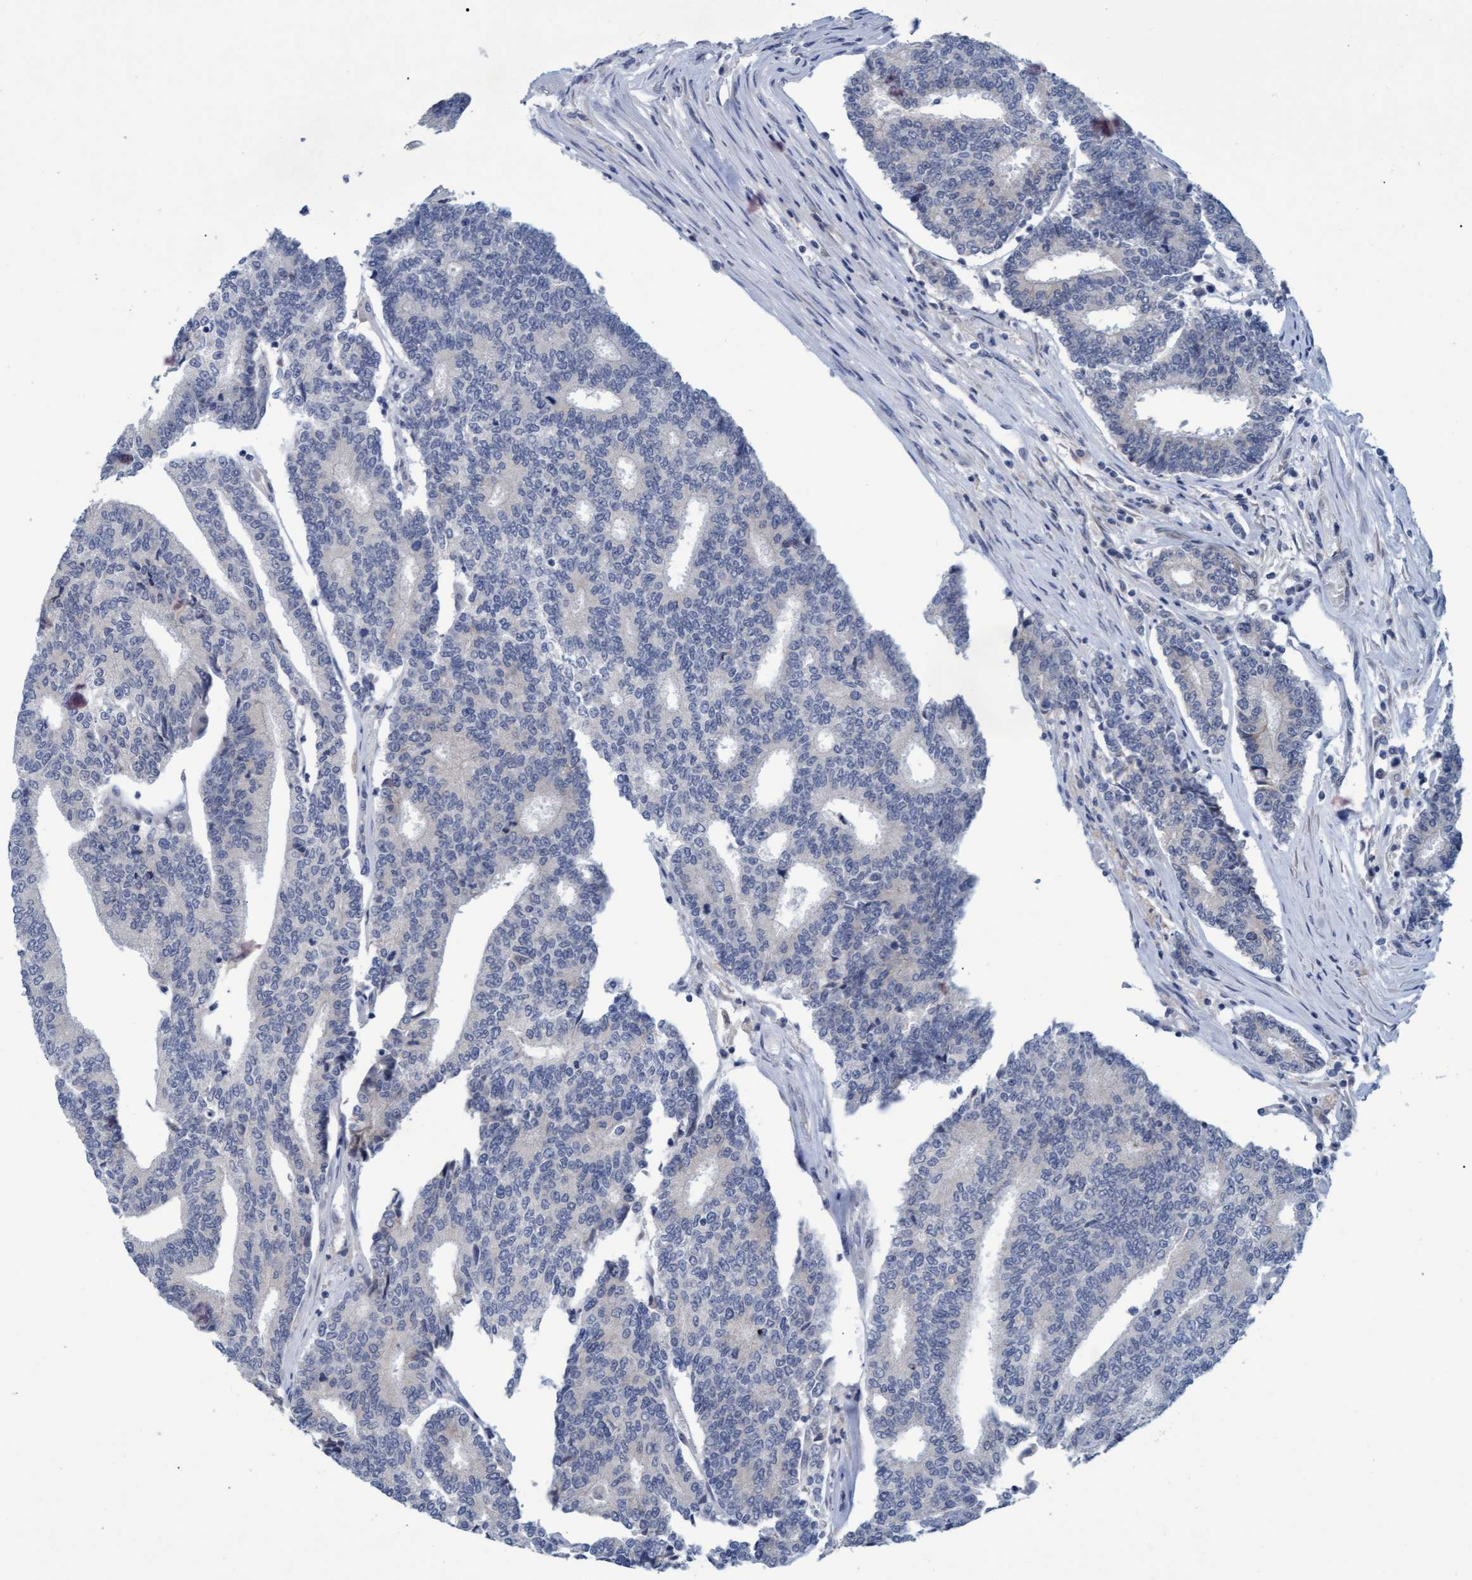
{"staining": {"intensity": "negative", "quantity": "none", "location": "none"}, "tissue": "prostate cancer", "cell_type": "Tumor cells", "image_type": "cancer", "snomed": [{"axis": "morphology", "description": "Normal tissue, NOS"}, {"axis": "morphology", "description": "Adenocarcinoma, High grade"}, {"axis": "topography", "description": "Prostate"}, {"axis": "topography", "description": "Seminal veicle"}], "caption": "High magnification brightfield microscopy of prostate cancer (high-grade adenocarcinoma) stained with DAB (3,3'-diaminobenzidine) (brown) and counterstained with hematoxylin (blue): tumor cells show no significant staining.", "gene": "SSTR3", "patient": {"sex": "male", "age": 55}}